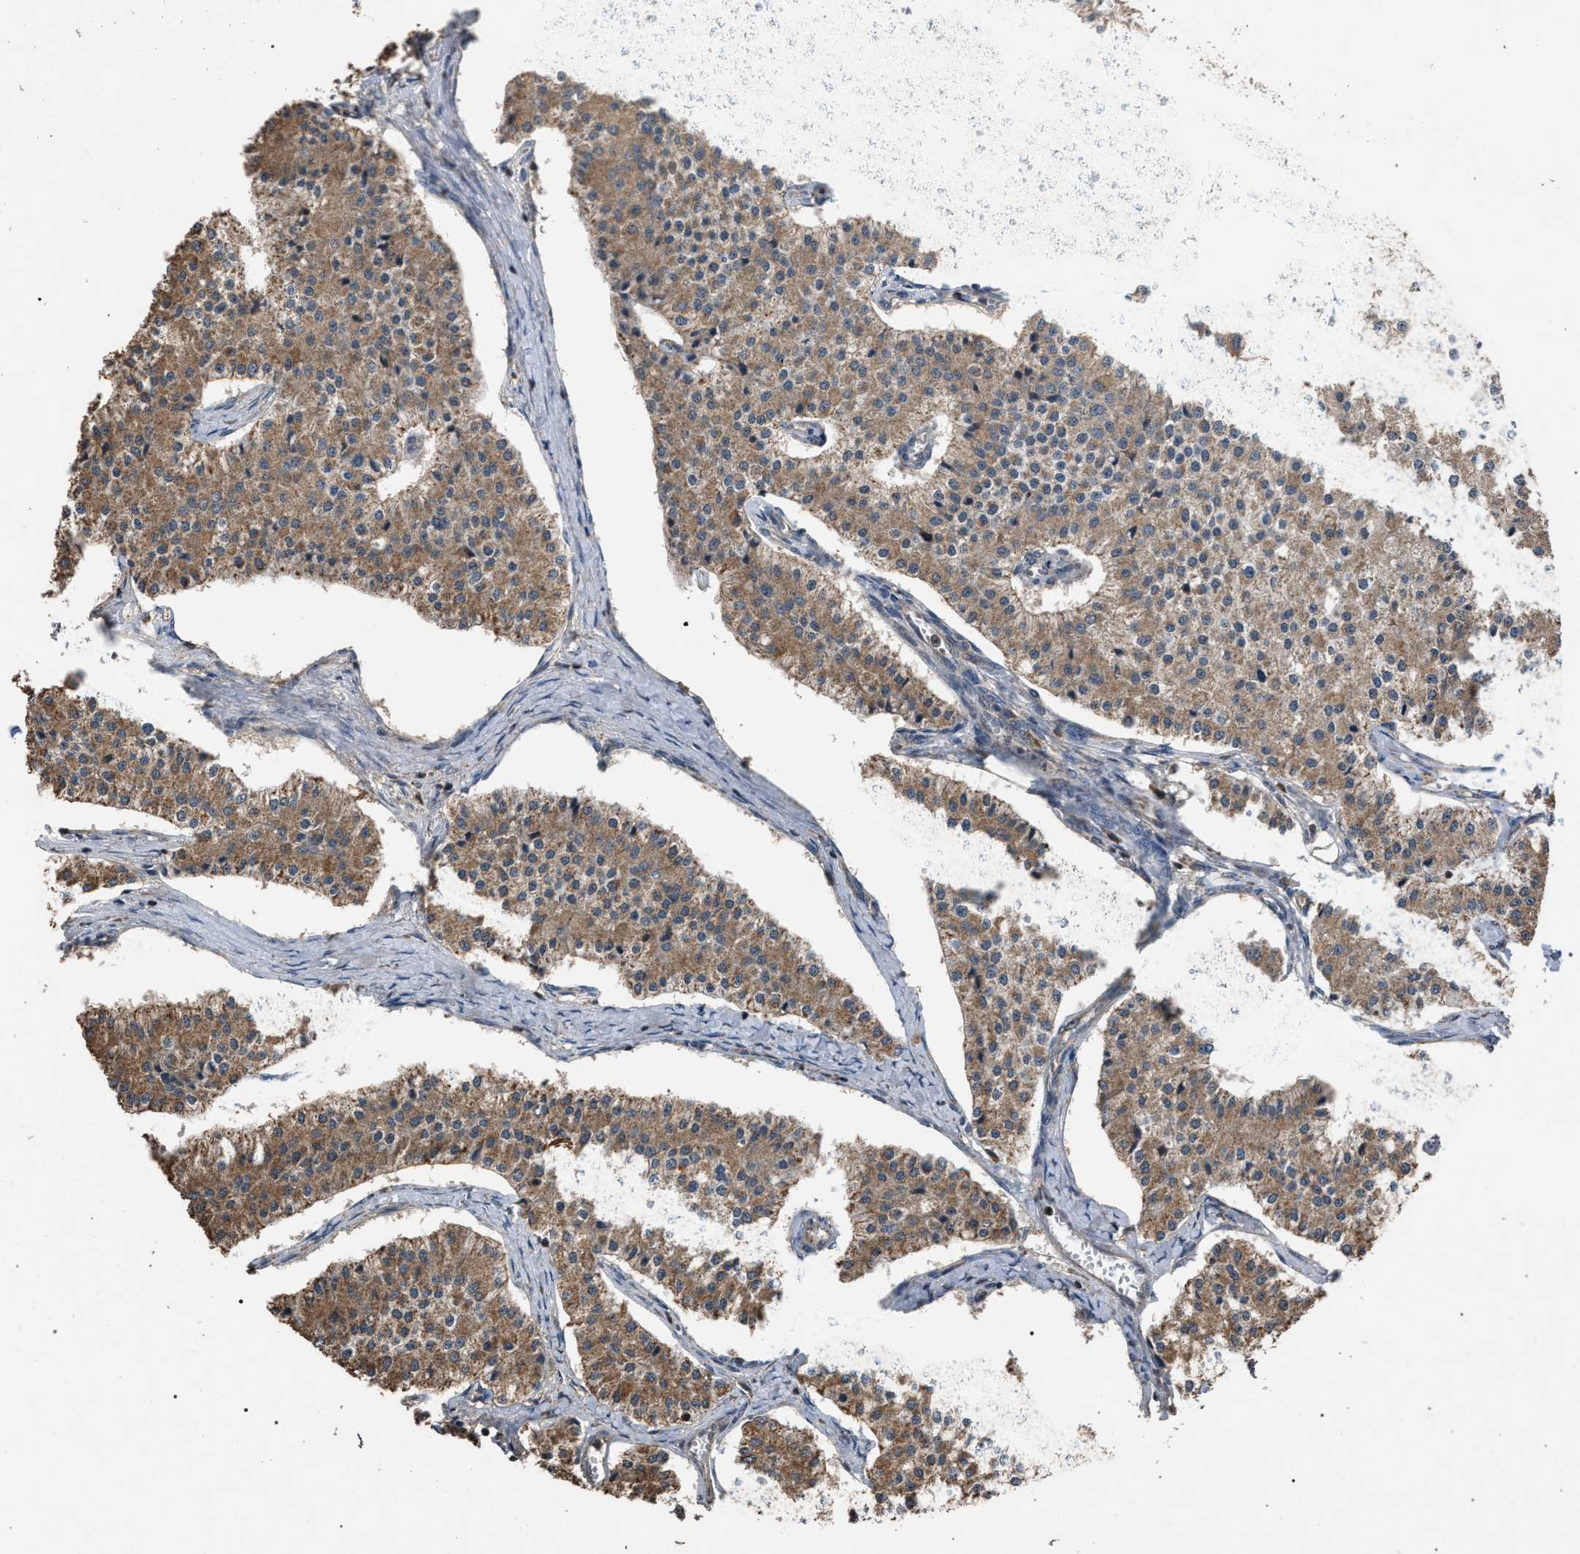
{"staining": {"intensity": "moderate", "quantity": ">75%", "location": "cytoplasmic/membranous"}, "tissue": "carcinoid", "cell_type": "Tumor cells", "image_type": "cancer", "snomed": [{"axis": "morphology", "description": "Carcinoid, malignant, NOS"}, {"axis": "topography", "description": "Colon"}], "caption": "A brown stain labels moderate cytoplasmic/membranous staining of a protein in malignant carcinoid tumor cells.", "gene": "NAA35", "patient": {"sex": "female", "age": 52}}